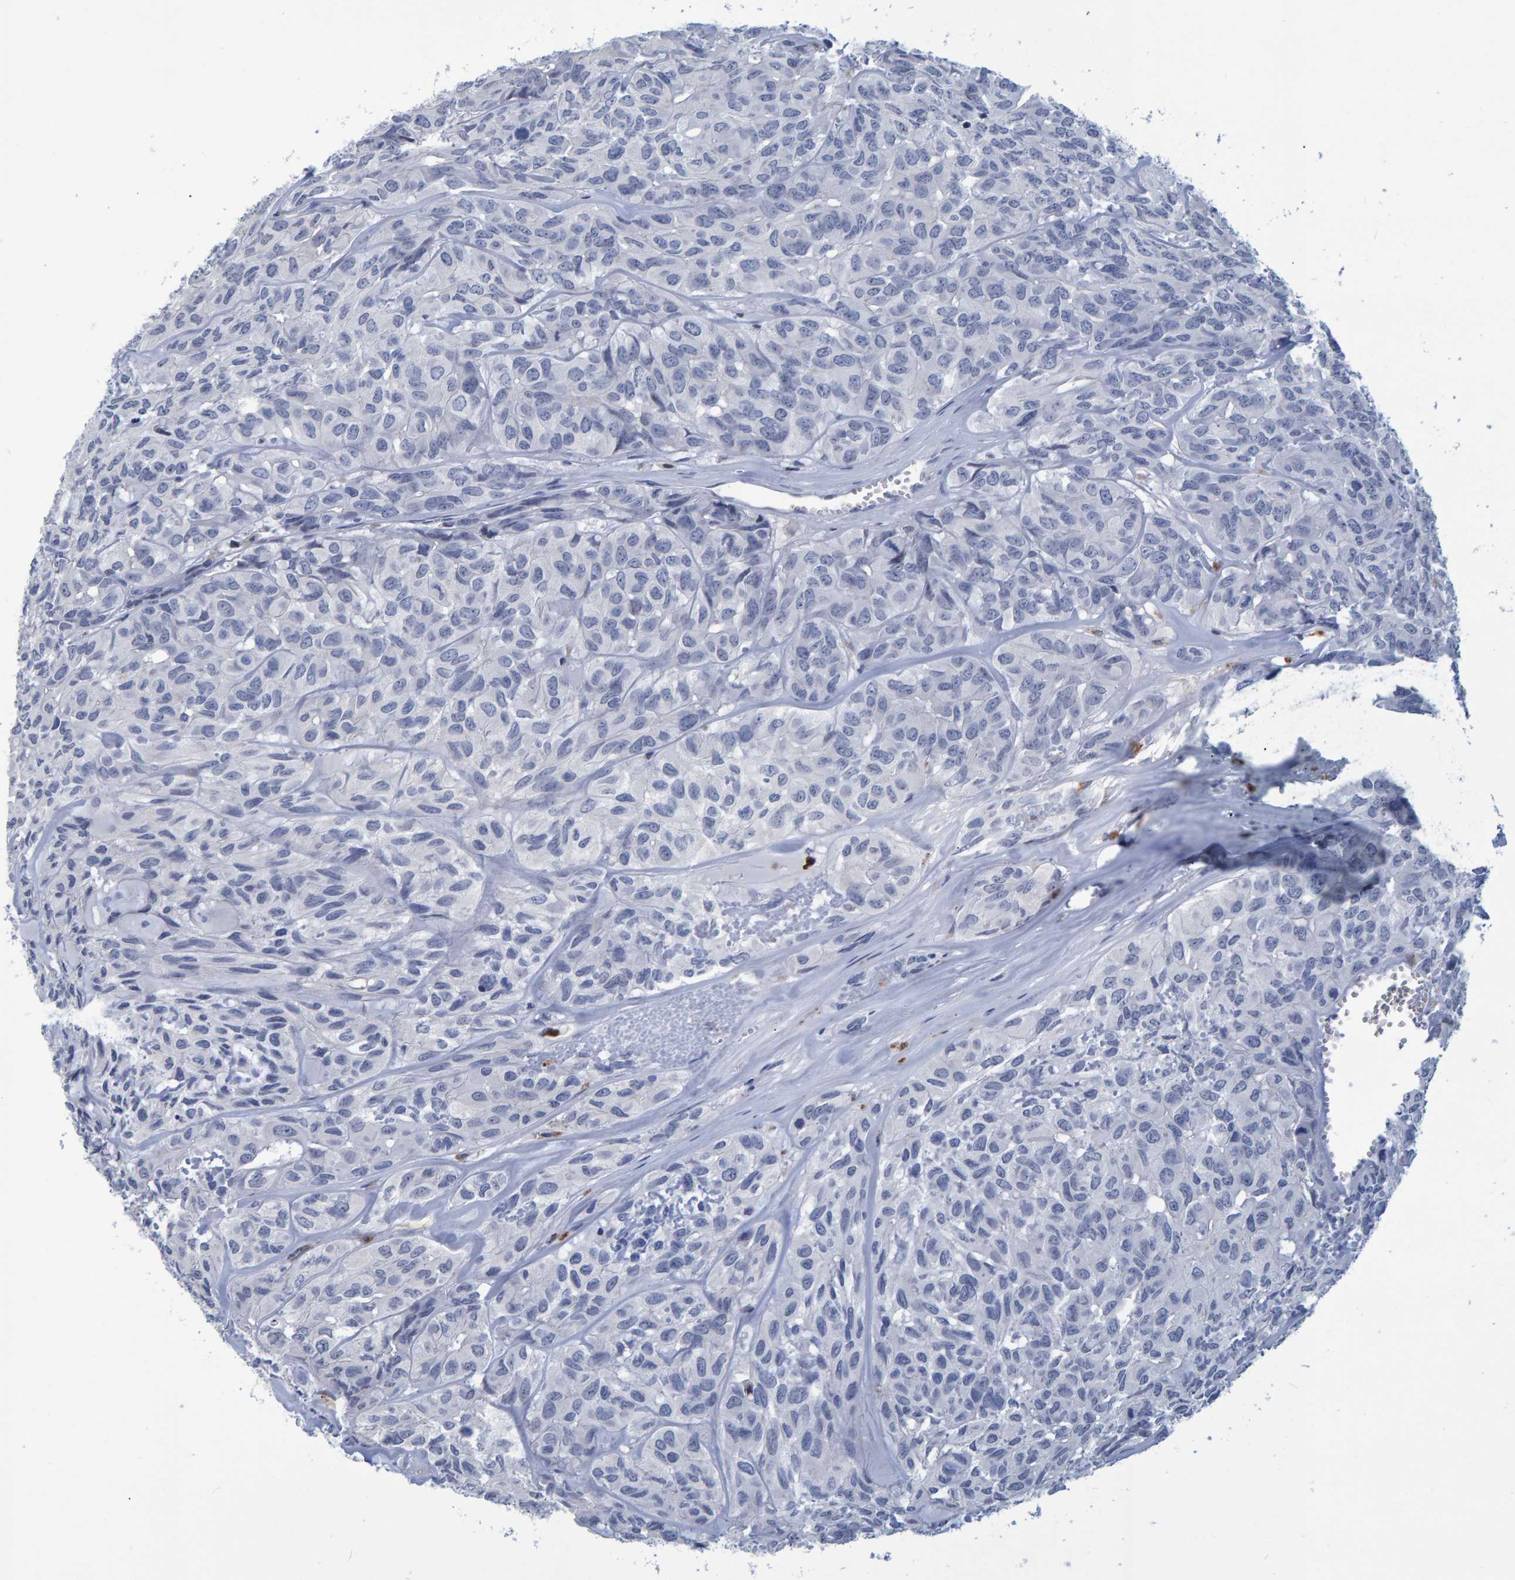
{"staining": {"intensity": "negative", "quantity": "none", "location": "none"}, "tissue": "head and neck cancer", "cell_type": "Tumor cells", "image_type": "cancer", "snomed": [{"axis": "morphology", "description": "Adenocarcinoma, NOS"}, {"axis": "topography", "description": "Salivary gland, NOS"}, {"axis": "topography", "description": "Head-Neck"}], "caption": "Immunohistochemistry (IHC) micrograph of head and neck cancer stained for a protein (brown), which demonstrates no staining in tumor cells. (Stains: DAB (3,3'-diaminobenzidine) IHC with hematoxylin counter stain, Microscopy: brightfield microscopy at high magnification).", "gene": "PROCA1", "patient": {"sex": "female", "age": 76}}